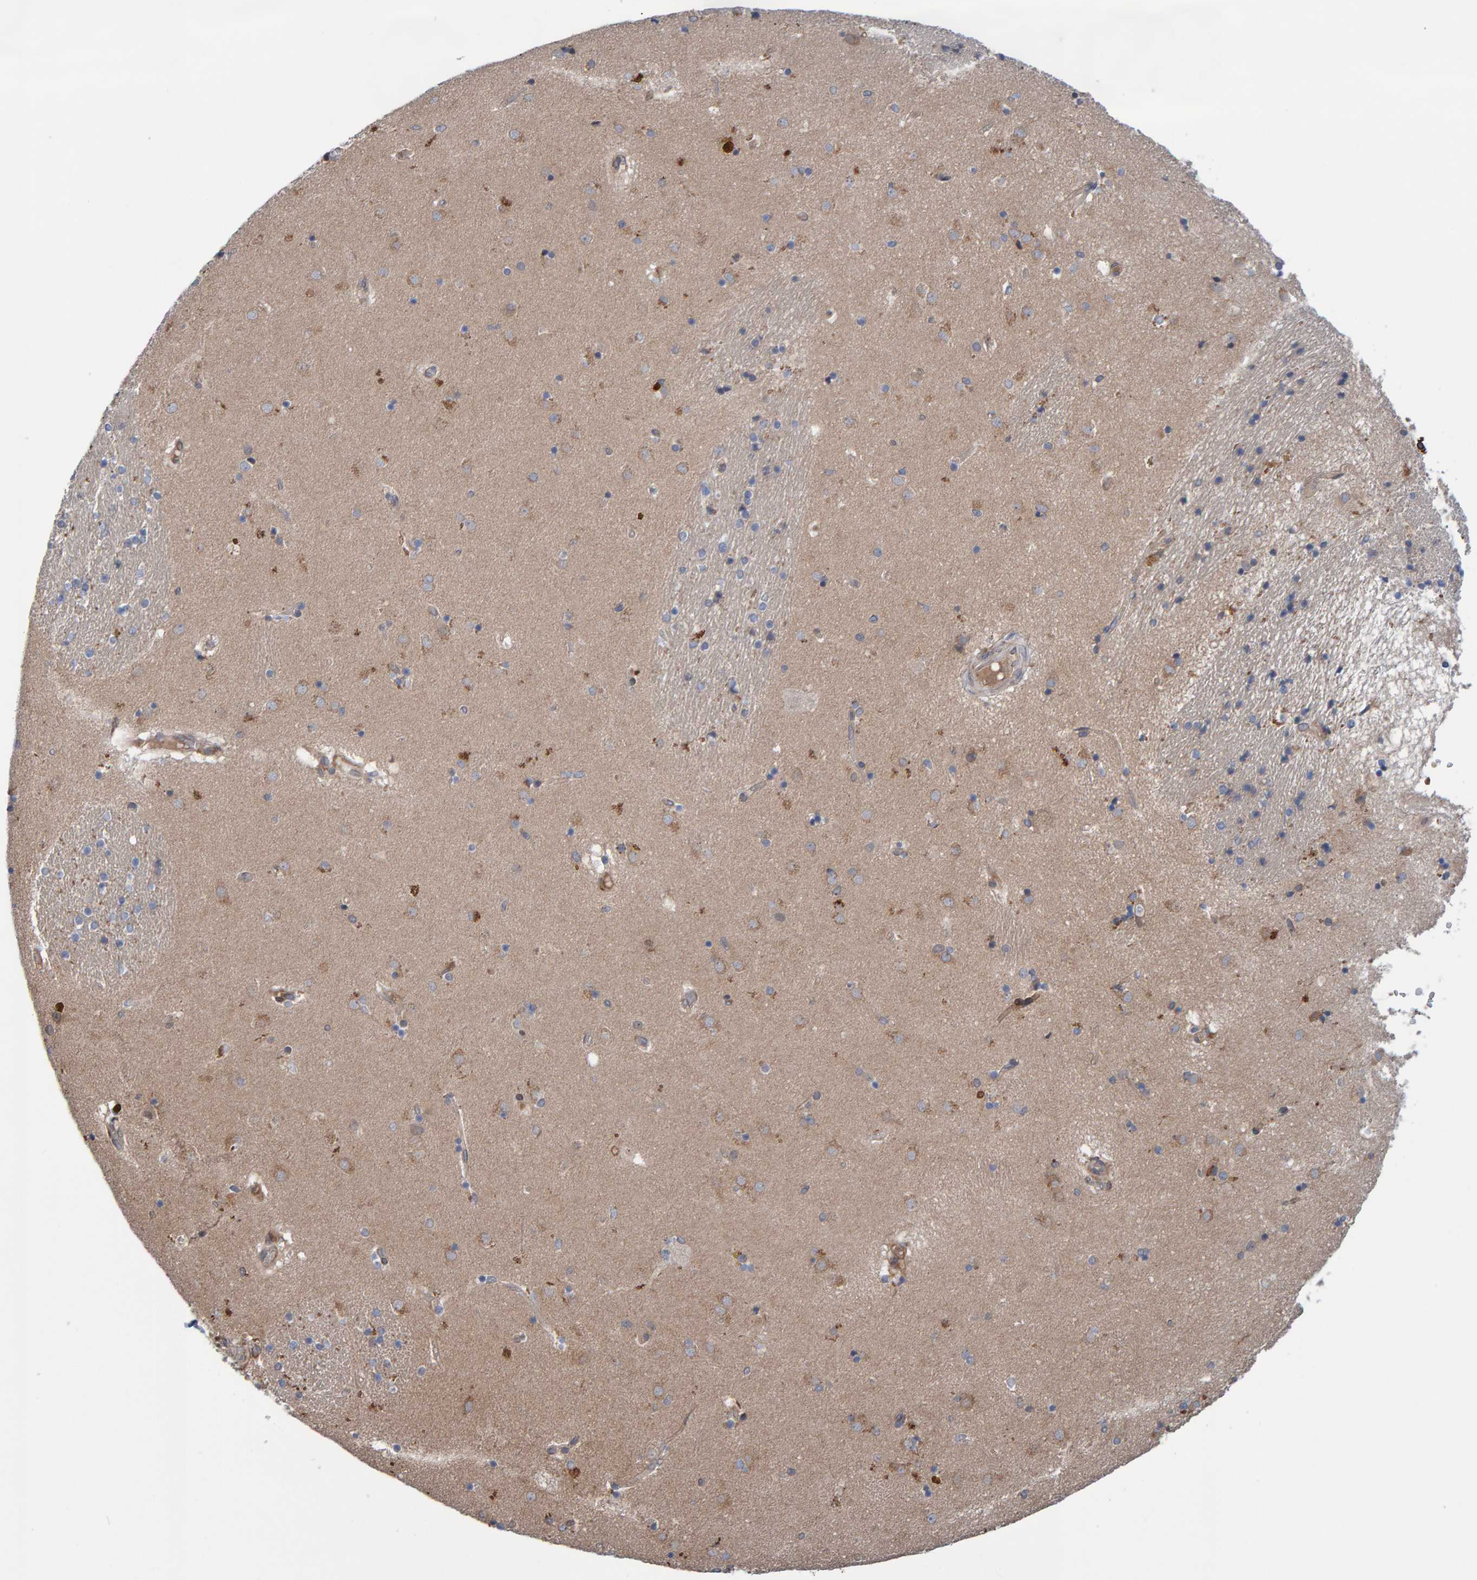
{"staining": {"intensity": "moderate", "quantity": "<25%", "location": "cytoplasmic/membranous"}, "tissue": "caudate", "cell_type": "Glial cells", "image_type": "normal", "snomed": [{"axis": "morphology", "description": "Normal tissue, NOS"}, {"axis": "topography", "description": "Lateral ventricle wall"}], "caption": "Glial cells show moderate cytoplasmic/membranous expression in about <25% of cells in normal caudate.", "gene": "MFSD6L", "patient": {"sex": "male", "age": 70}}